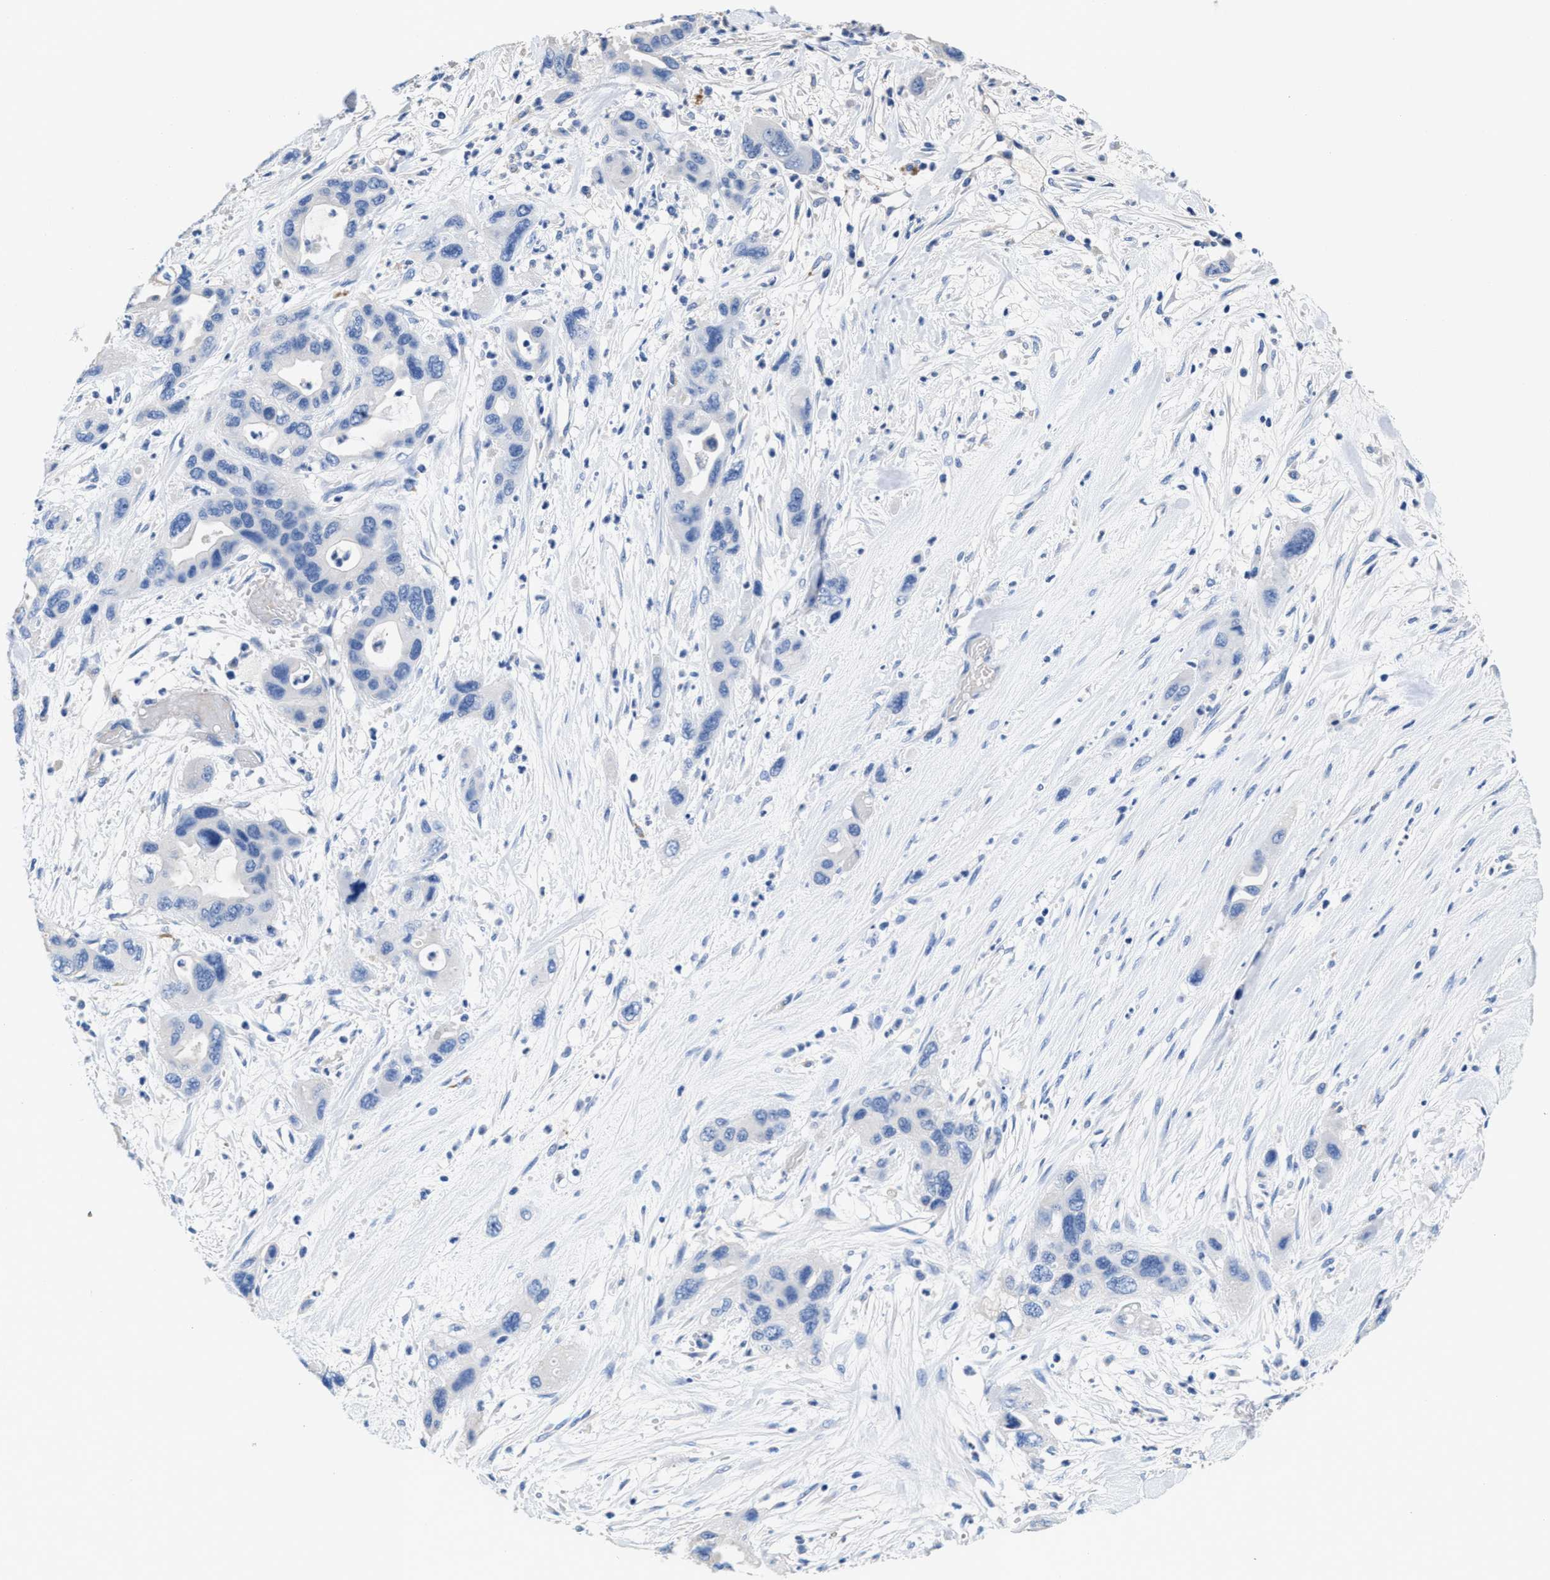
{"staining": {"intensity": "negative", "quantity": "none", "location": "none"}, "tissue": "pancreatic cancer", "cell_type": "Tumor cells", "image_type": "cancer", "snomed": [{"axis": "morphology", "description": "Adenocarcinoma, NOS"}, {"axis": "topography", "description": "Pancreas"}], "caption": "Immunohistochemistry (IHC) of pancreatic adenocarcinoma displays no expression in tumor cells.", "gene": "SLFN13", "patient": {"sex": "female", "age": 71}}